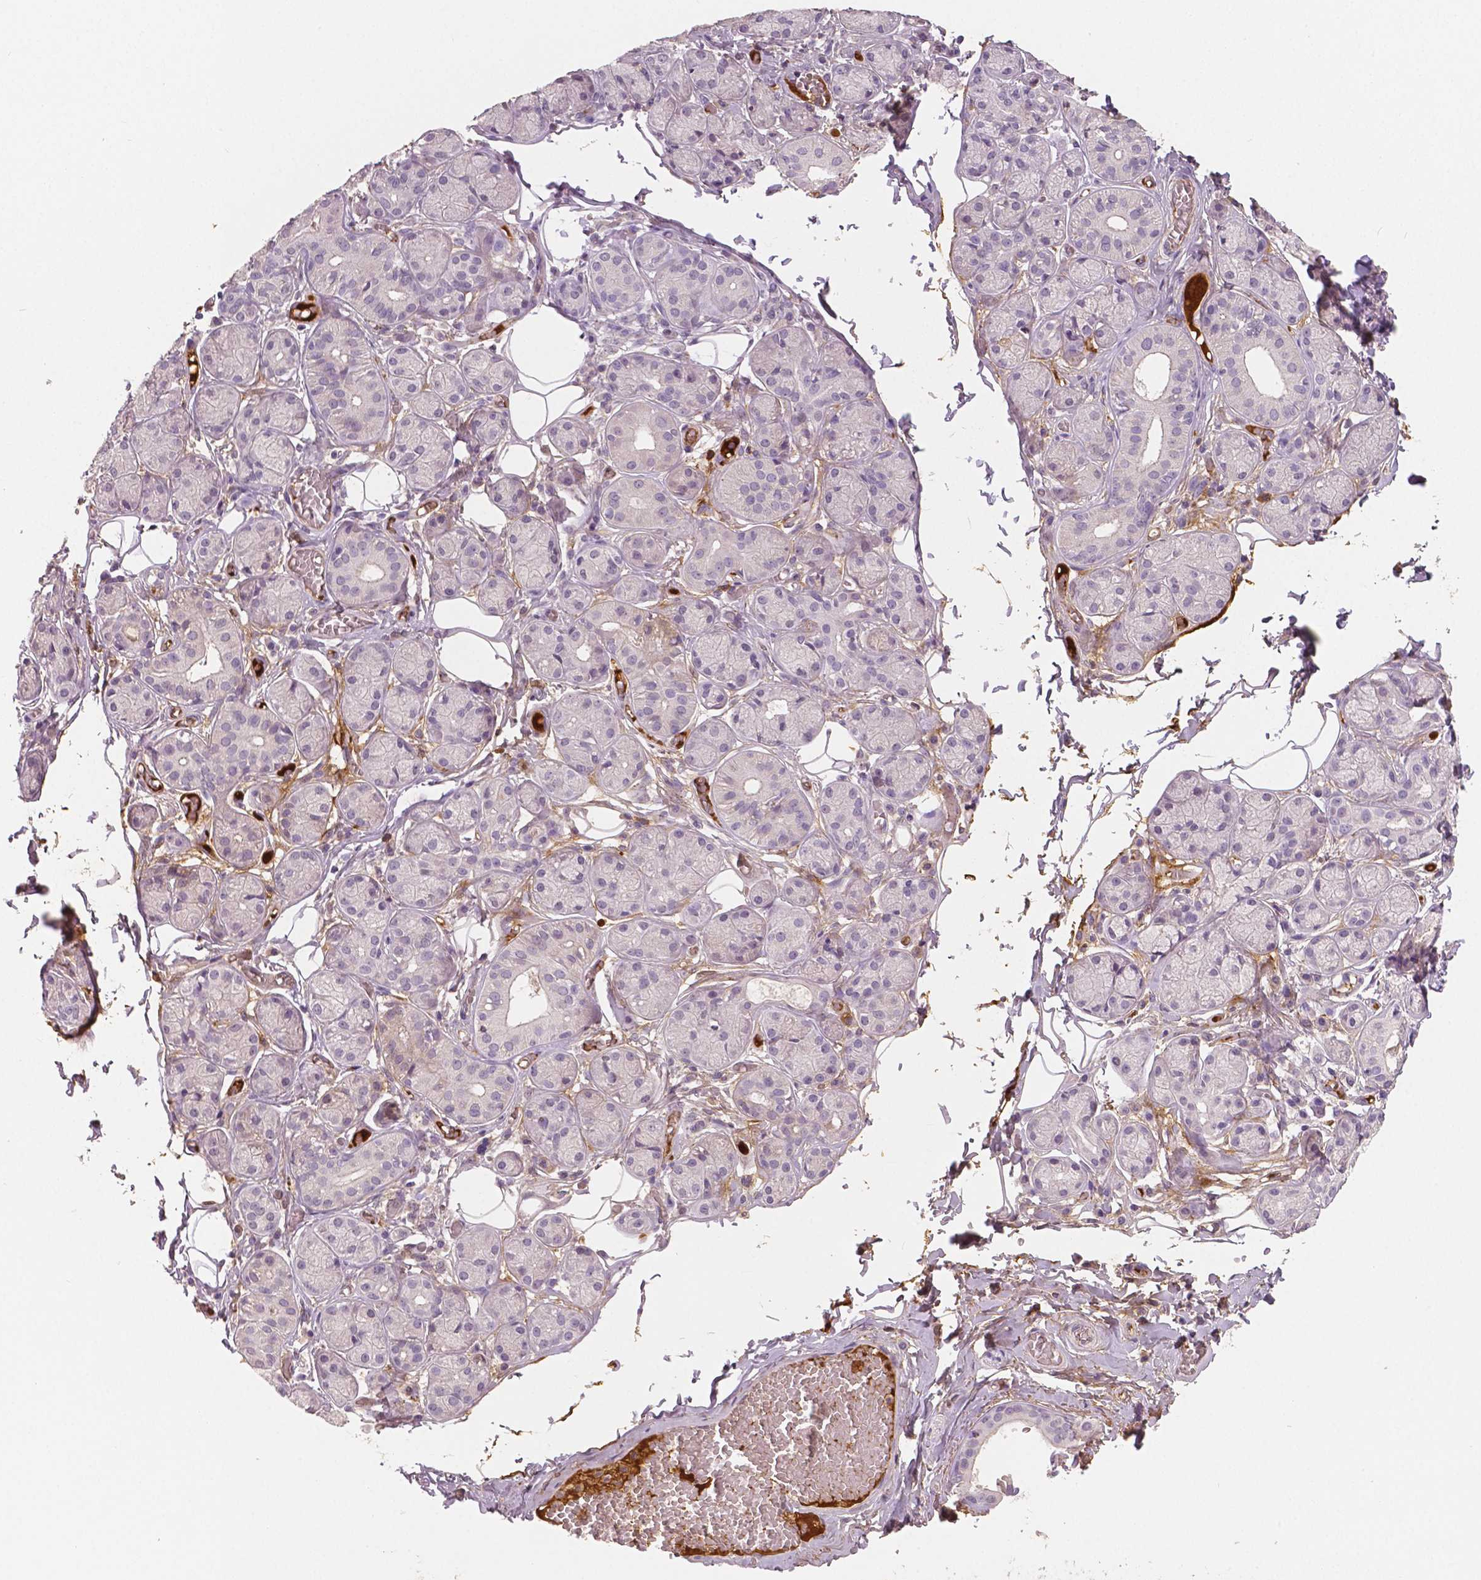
{"staining": {"intensity": "negative", "quantity": "none", "location": "none"}, "tissue": "salivary gland", "cell_type": "Glandular cells", "image_type": "normal", "snomed": [{"axis": "morphology", "description": "Normal tissue, NOS"}, {"axis": "topography", "description": "Salivary gland"}, {"axis": "topography", "description": "Peripheral nerve tissue"}], "caption": "The image reveals no staining of glandular cells in benign salivary gland.", "gene": "APOA4", "patient": {"sex": "male", "age": 71}}